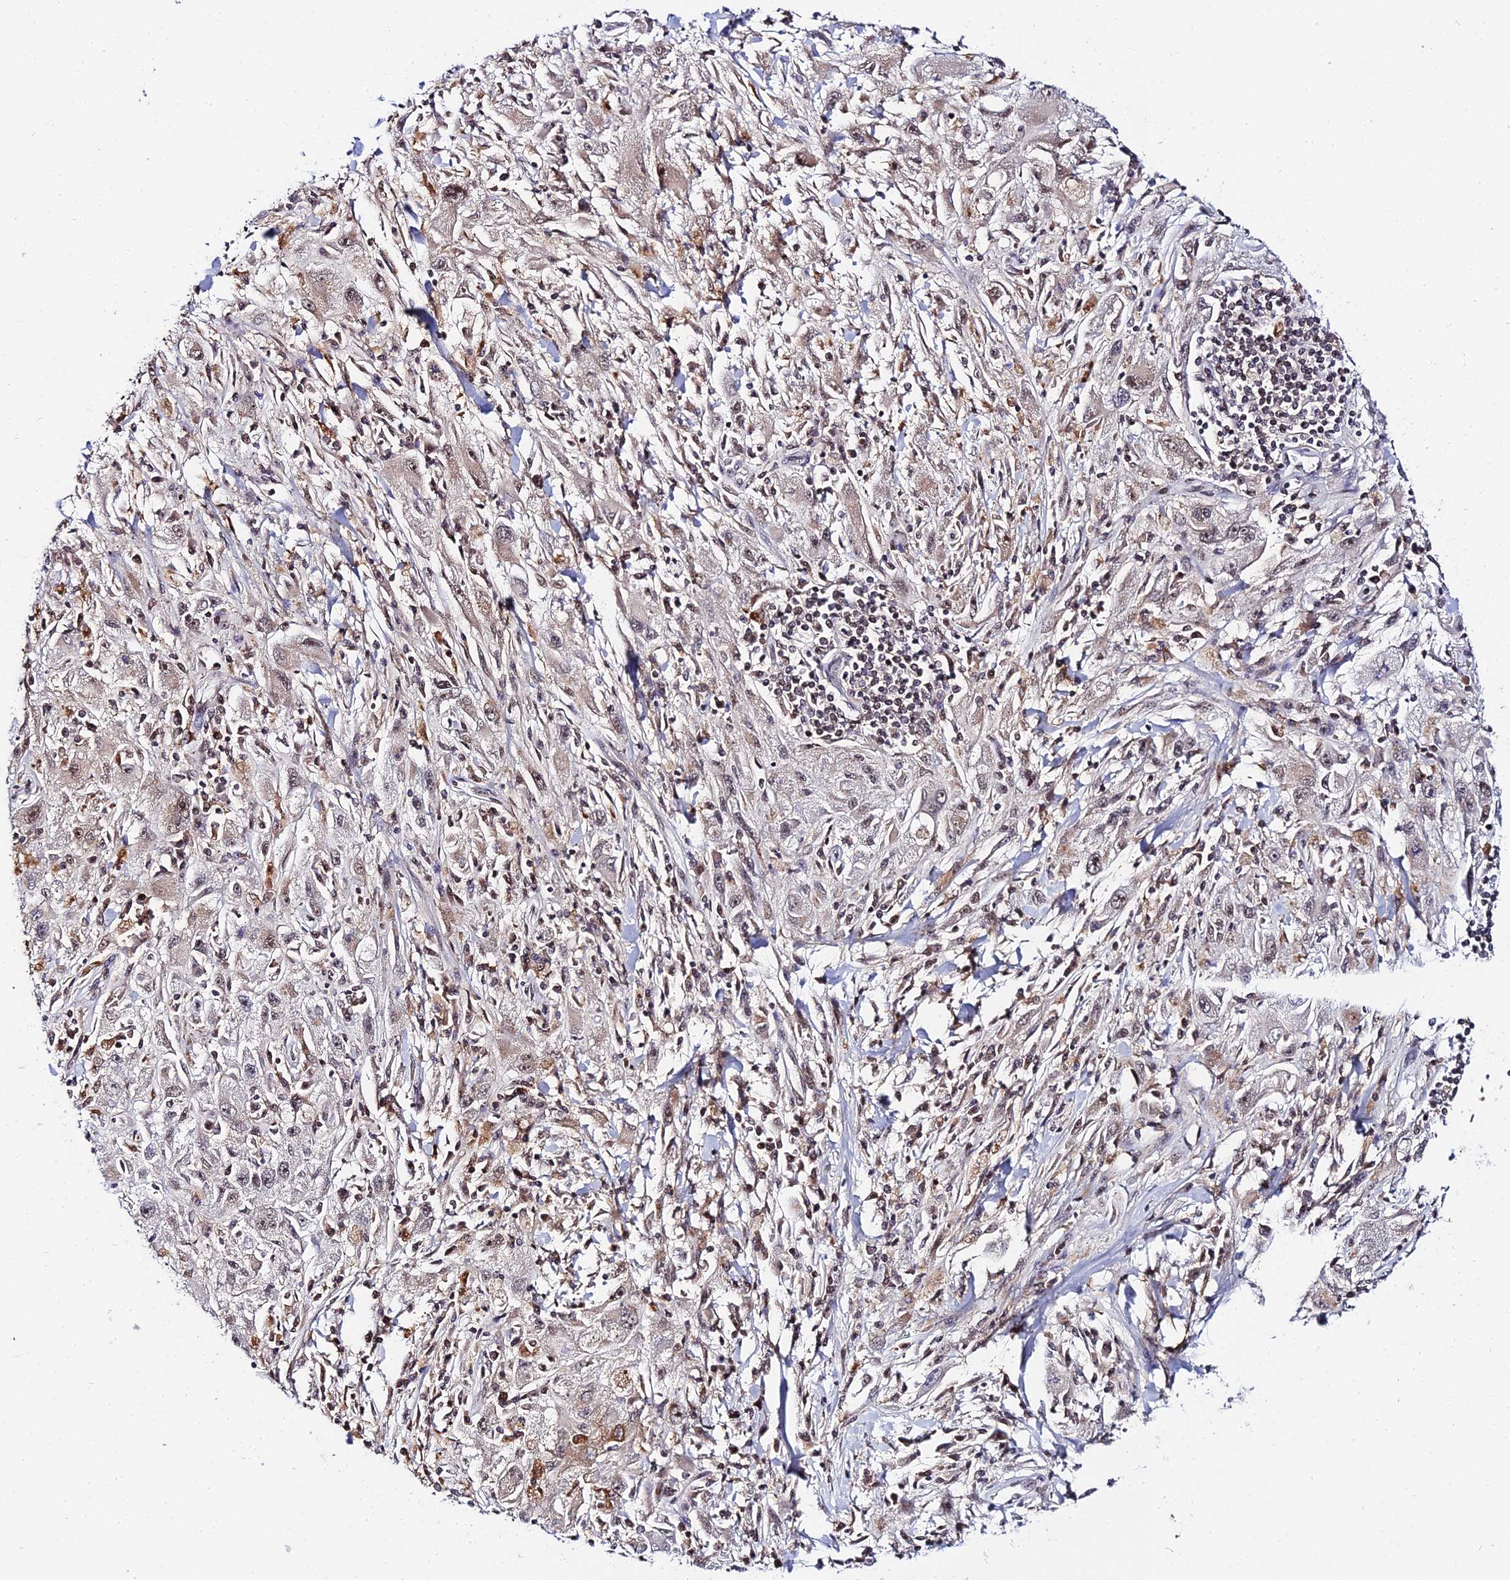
{"staining": {"intensity": "moderate", "quantity": "25%-75%", "location": "cytoplasmic/membranous,nuclear"}, "tissue": "melanoma", "cell_type": "Tumor cells", "image_type": "cancer", "snomed": [{"axis": "morphology", "description": "Malignant melanoma, Metastatic site"}, {"axis": "topography", "description": "Skin"}], "caption": "Malignant melanoma (metastatic site) was stained to show a protein in brown. There is medium levels of moderate cytoplasmic/membranous and nuclear staining in approximately 25%-75% of tumor cells.", "gene": "EXOSC3", "patient": {"sex": "male", "age": 53}}